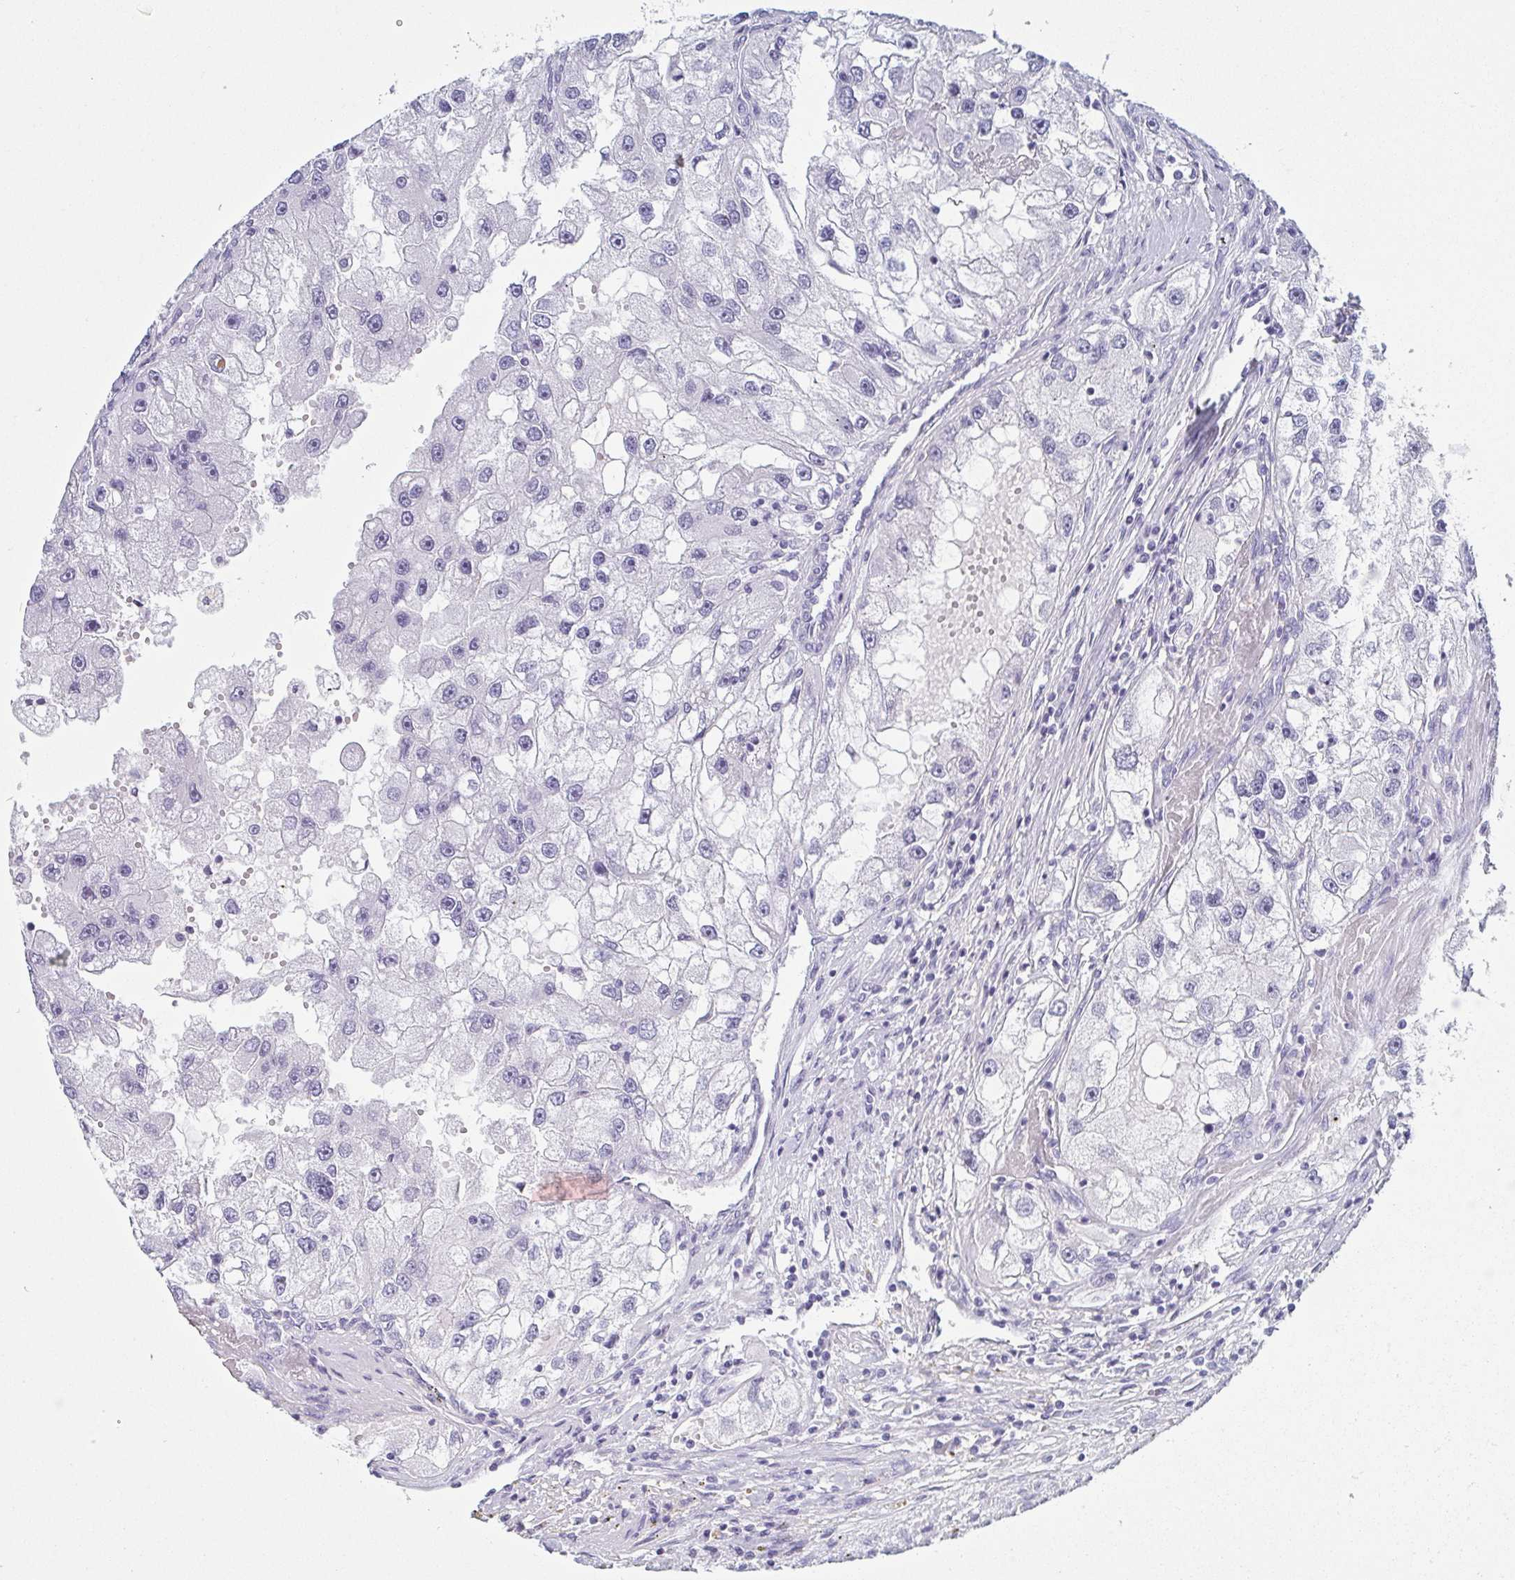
{"staining": {"intensity": "negative", "quantity": "none", "location": "none"}, "tissue": "renal cancer", "cell_type": "Tumor cells", "image_type": "cancer", "snomed": [{"axis": "morphology", "description": "Adenocarcinoma, NOS"}, {"axis": "topography", "description": "Kidney"}], "caption": "This is a micrograph of immunohistochemistry staining of renal cancer, which shows no positivity in tumor cells. Nuclei are stained in blue.", "gene": "REG4", "patient": {"sex": "male", "age": 63}}